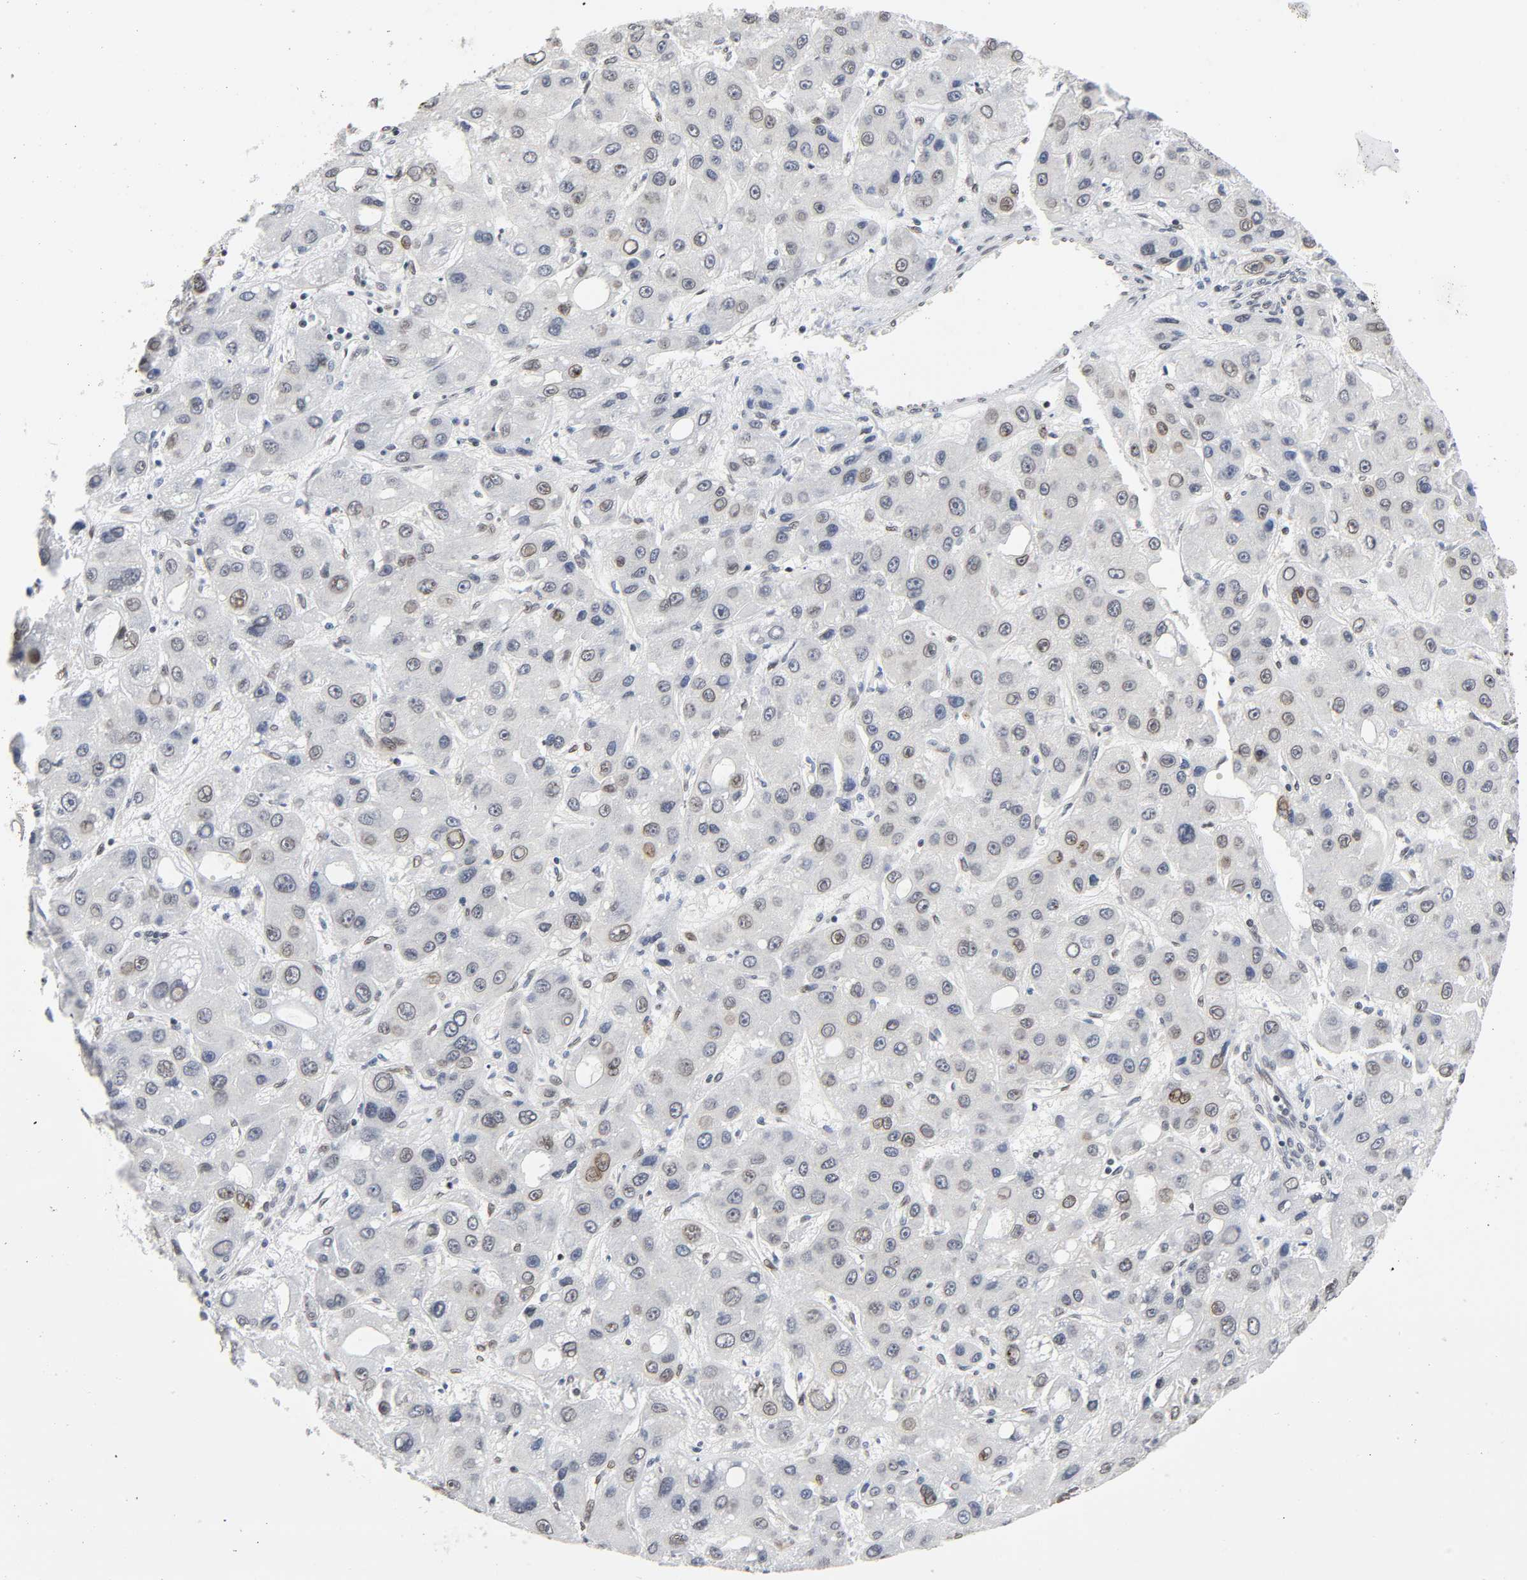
{"staining": {"intensity": "weak", "quantity": "25%-75%", "location": "nuclear"}, "tissue": "liver cancer", "cell_type": "Tumor cells", "image_type": "cancer", "snomed": [{"axis": "morphology", "description": "Carcinoma, Hepatocellular, NOS"}, {"axis": "topography", "description": "Liver"}], "caption": "This is a micrograph of immunohistochemistry (IHC) staining of hepatocellular carcinoma (liver), which shows weak staining in the nuclear of tumor cells.", "gene": "SUMO1", "patient": {"sex": "male", "age": 55}}